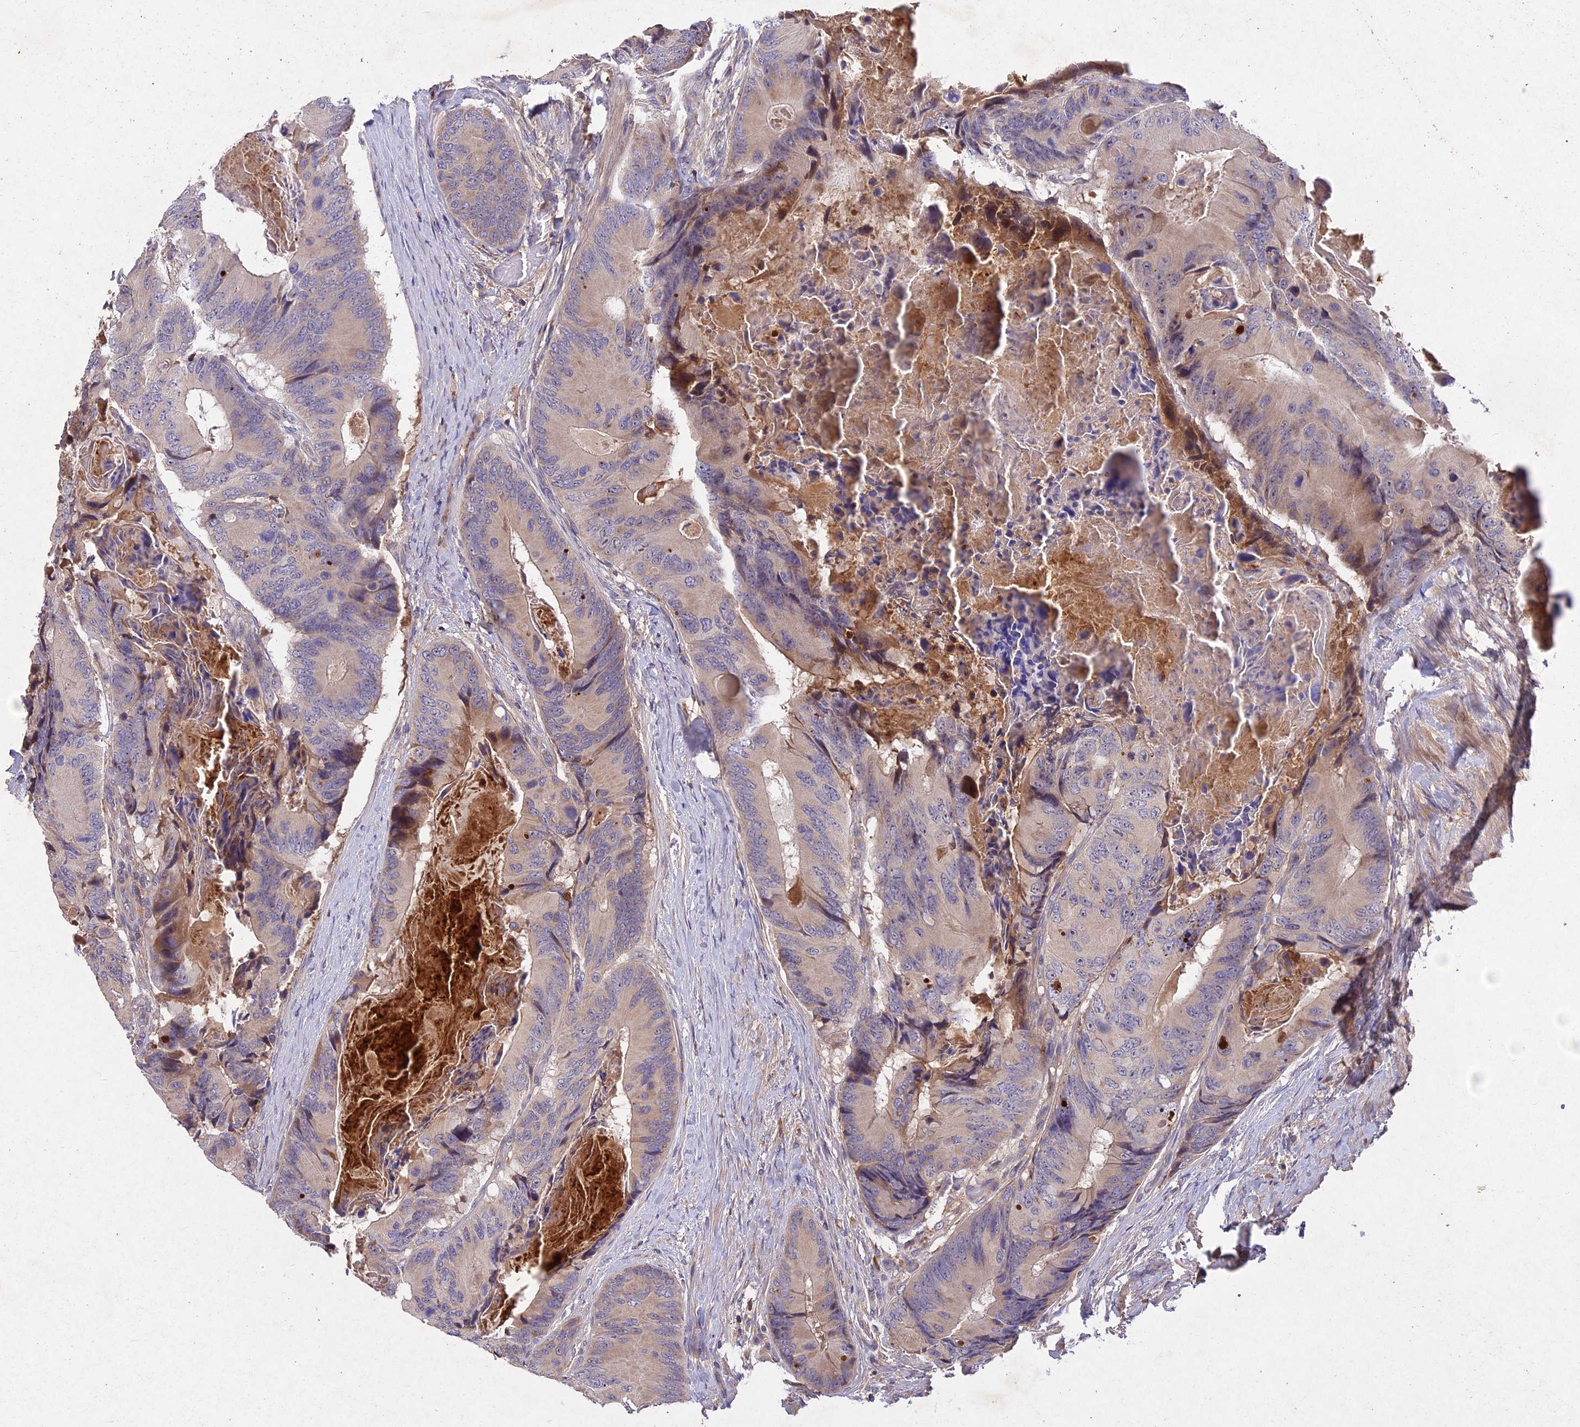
{"staining": {"intensity": "weak", "quantity": "<25%", "location": "cytoplasmic/membranous"}, "tissue": "colorectal cancer", "cell_type": "Tumor cells", "image_type": "cancer", "snomed": [{"axis": "morphology", "description": "Adenocarcinoma, NOS"}, {"axis": "topography", "description": "Colon"}], "caption": "DAB immunohistochemical staining of adenocarcinoma (colorectal) reveals no significant staining in tumor cells.", "gene": "ADO", "patient": {"sex": "male", "age": 84}}